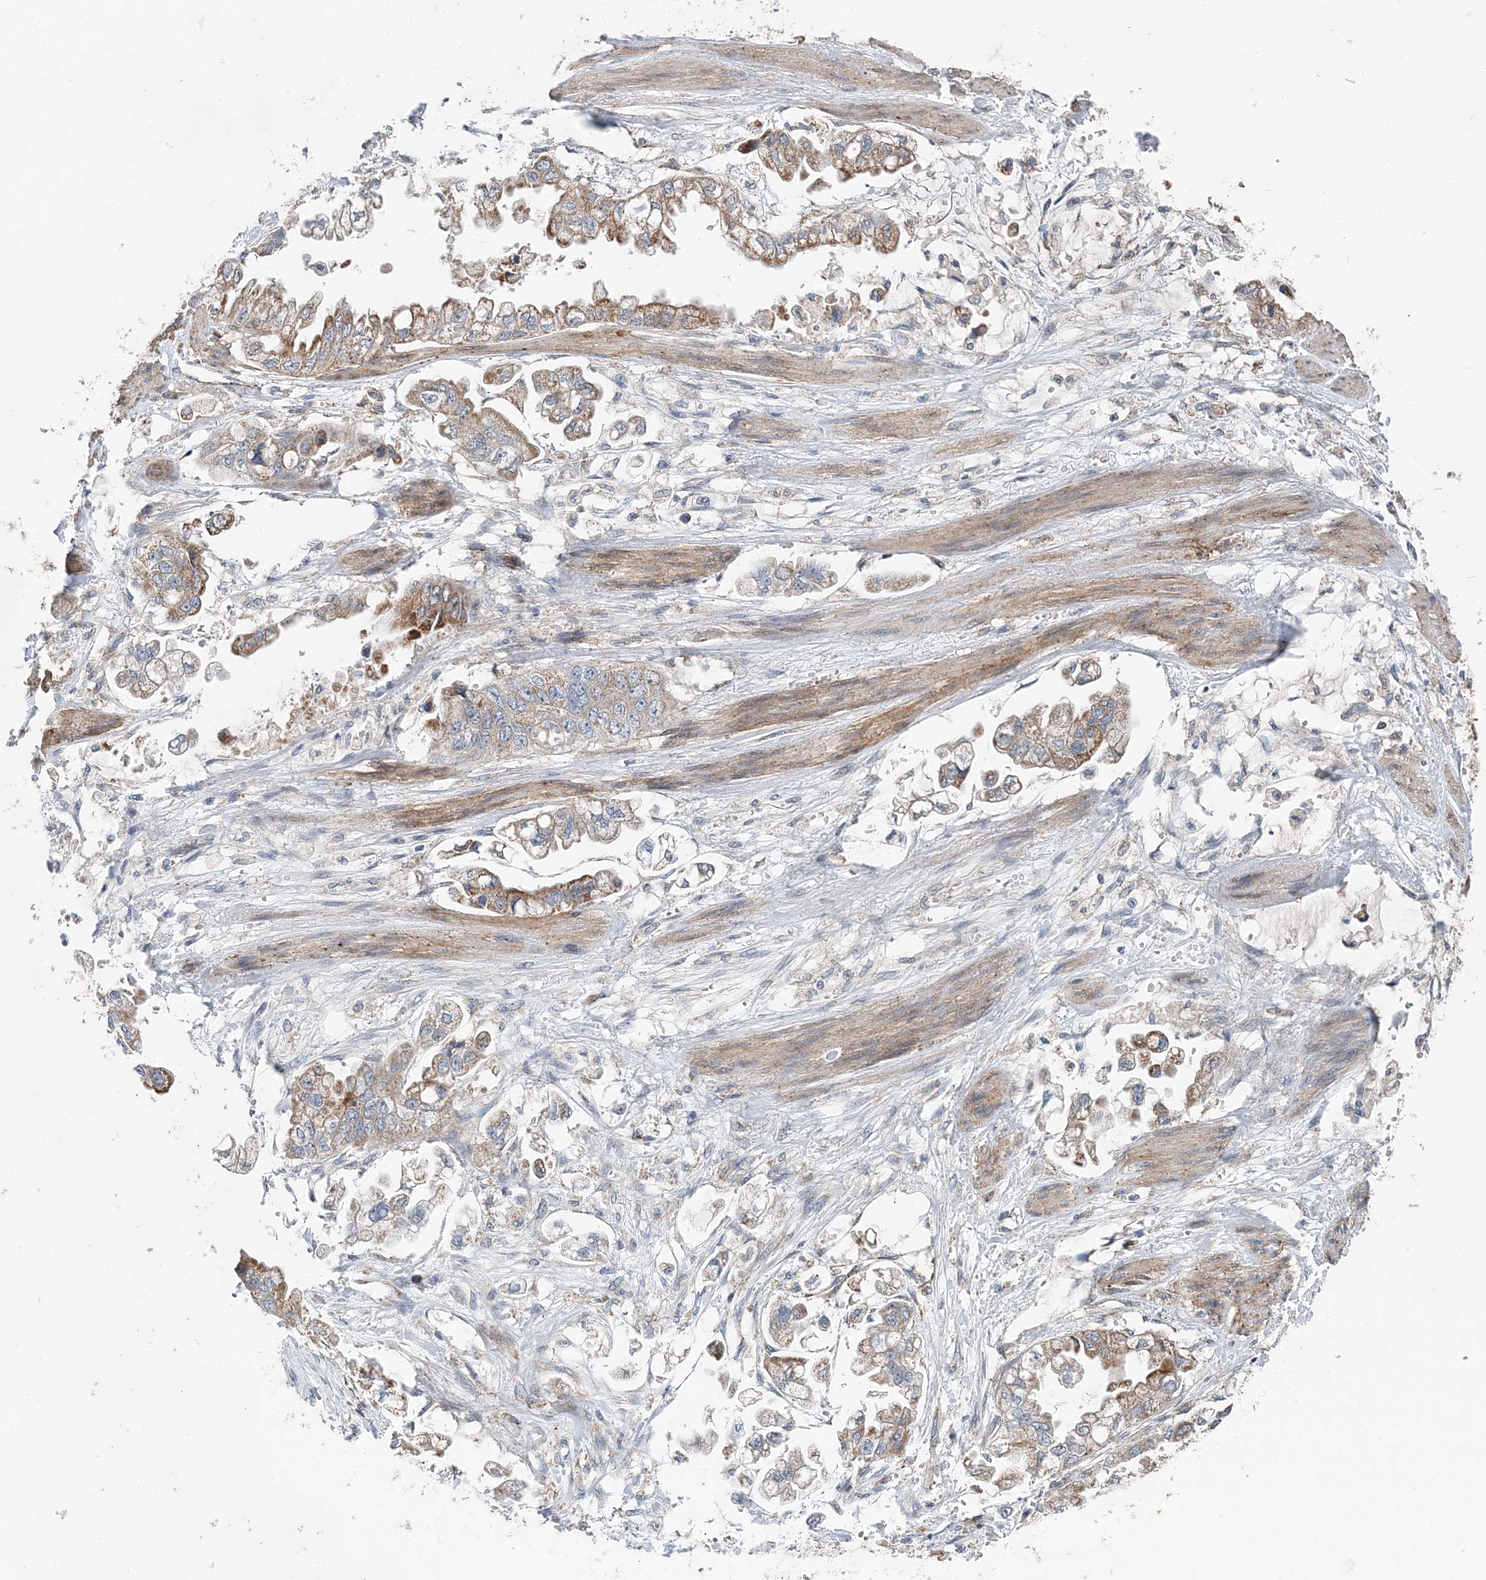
{"staining": {"intensity": "moderate", "quantity": "25%-75%", "location": "cytoplasmic/membranous"}, "tissue": "stomach cancer", "cell_type": "Tumor cells", "image_type": "cancer", "snomed": [{"axis": "morphology", "description": "Adenocarcinoma, NOS"}, {"axis": "topography", "description": "Stomach"}], "caption": "The image reveals staining of adenocarcinoma (stomach), revealing moderate cytoplasmic/membranous protein positivity (brown color) within tumor cells. The staining was performed using DAB, with brown indicating positive protein expression. Nuclei are stained blue with hematoxylin.", "gene": "SPRY2", "patient": {"sex": "male", "age": 62}}